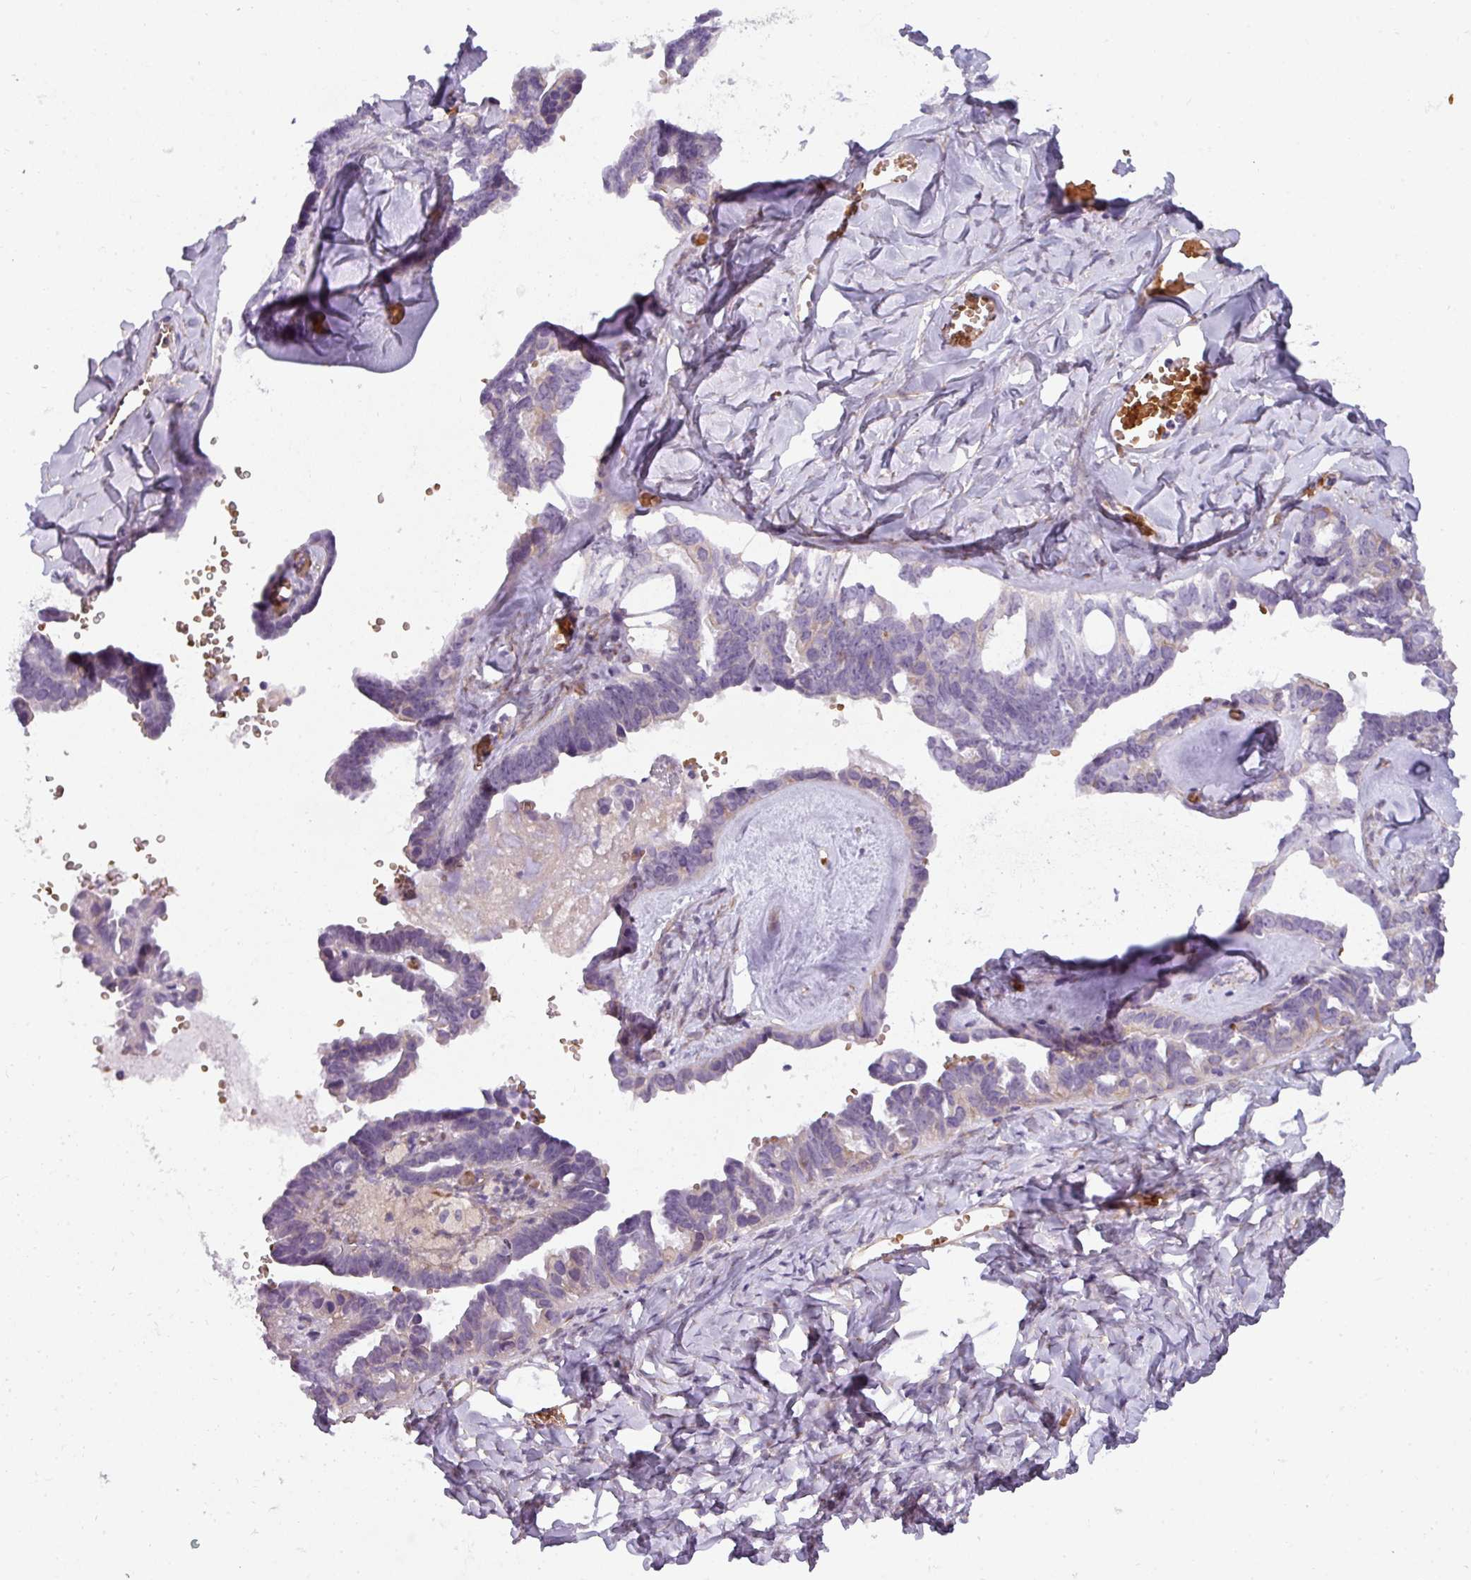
{"staining": {"intensity": "weak", "quantity": "<25%", "location": "cytoplasmic/membranous"}, "tissue": "ovarian cancer", "cell_type": "Tumor cells", "image_type": "cancer", "snomed": [{"axis": "morphology", "description": "Cystadenocarcinoma, serous, NOS"}, {"axis": "topography", "description": "Ovary"}], "caption": "This is an immunohistochemistry (IHC) micrograph of serous cystadenocarcinoma (ovarian). There is no positivity in tumor cells.", "gene": "BUD23", "patient": {"sex": "female", "age": 69}}